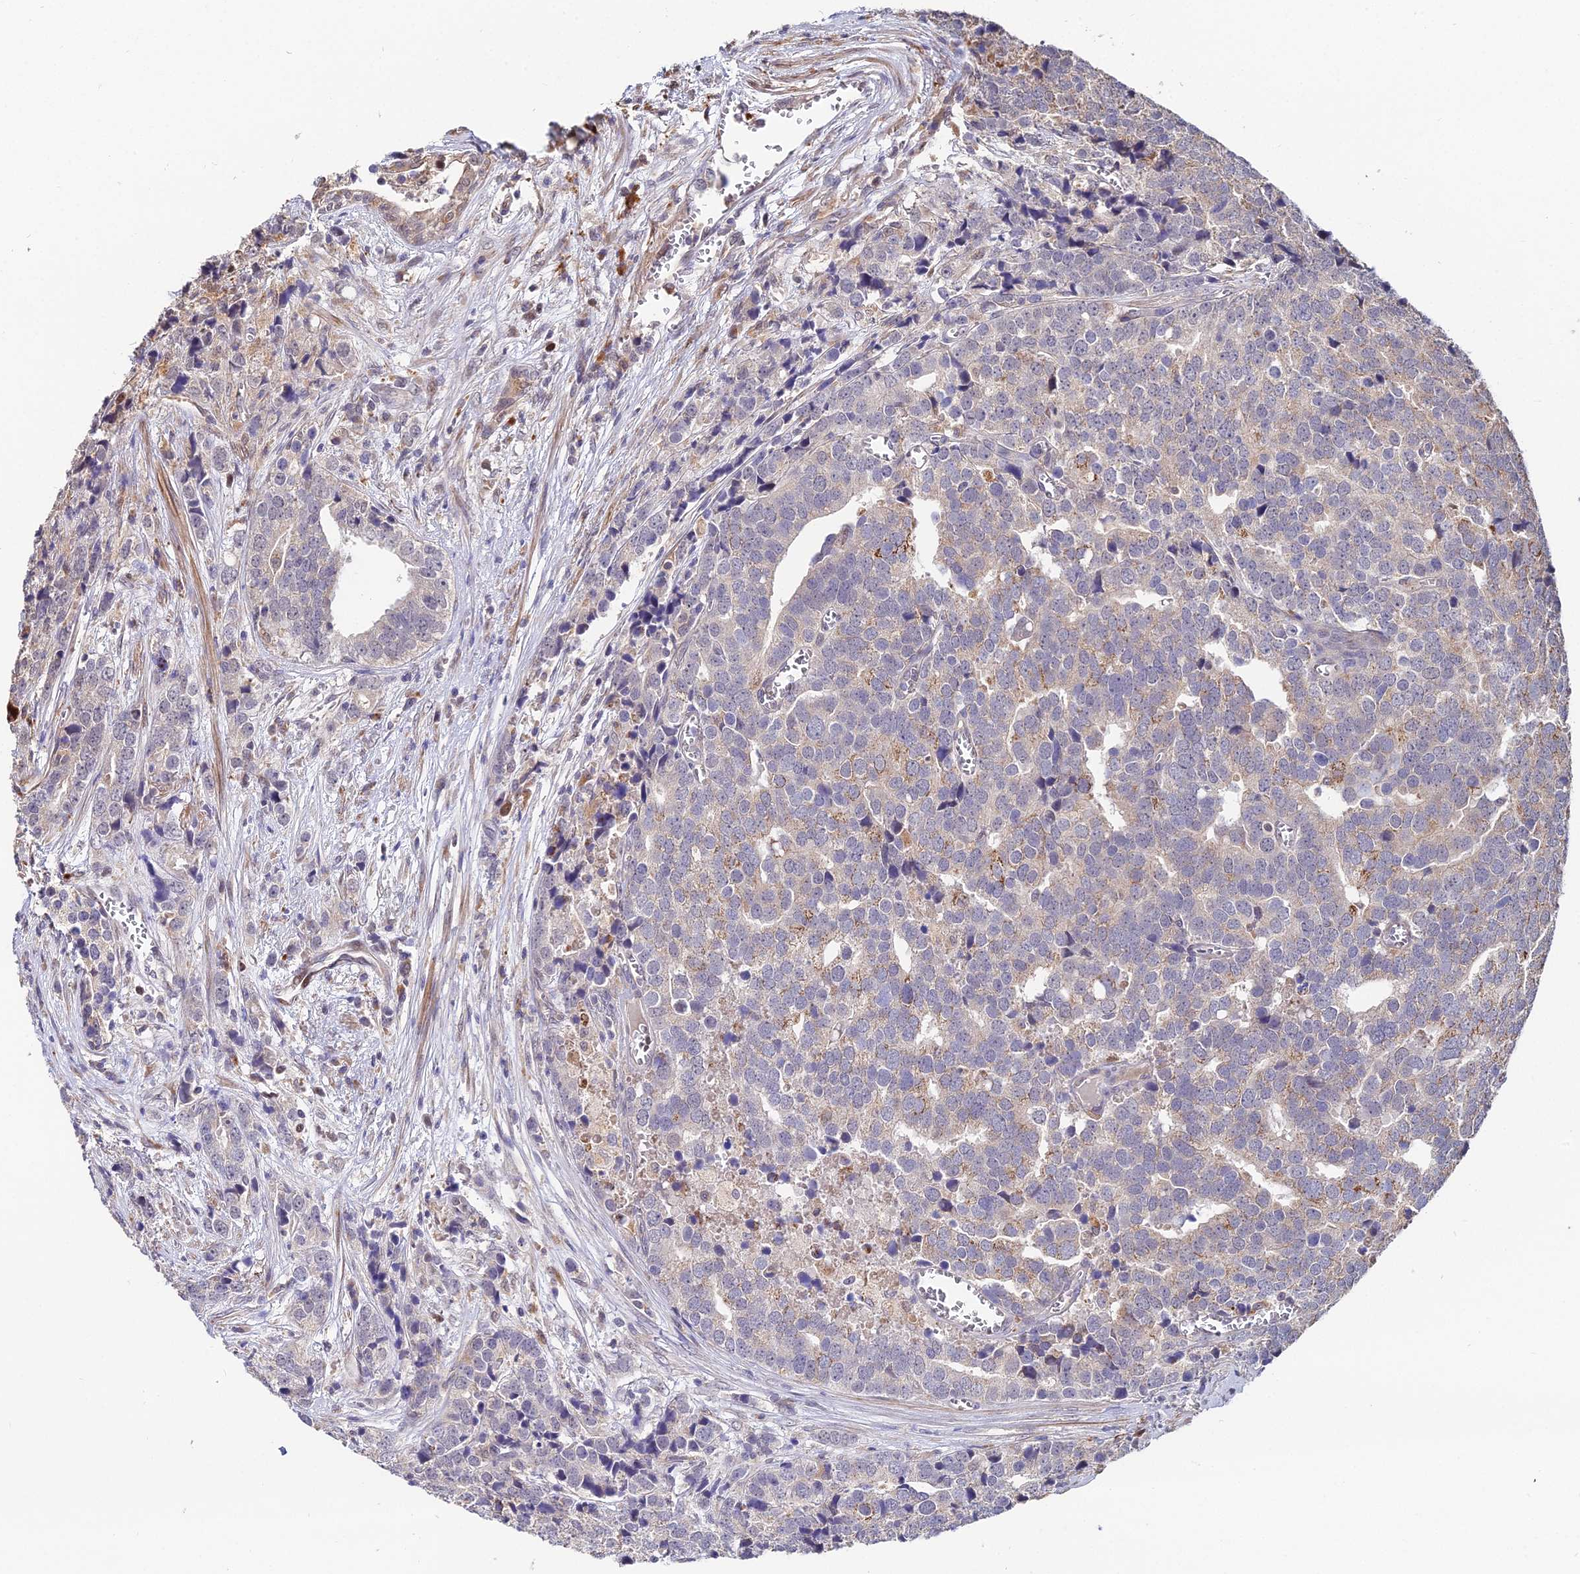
{"staining": {"intensity": "weak", "quantity": "<25%", "location": "cytoplasmic/membranous"}, "tissue": "prostate cancer", "cell_type": "Tumor cells", "image_type": "cancer", "snomed": [{"axis": "morphology", "description": "Adenocarcinoma, High grade"}, {"axis": "topography", "description": "Prostate"}], "caption": "IHC image of neoplastic tissue: prostate cancer stained with DAB displays no significant protein expression in tumor cells.", "gene": "ACTR5", "patient": {"sex": "male", "age": 71}}